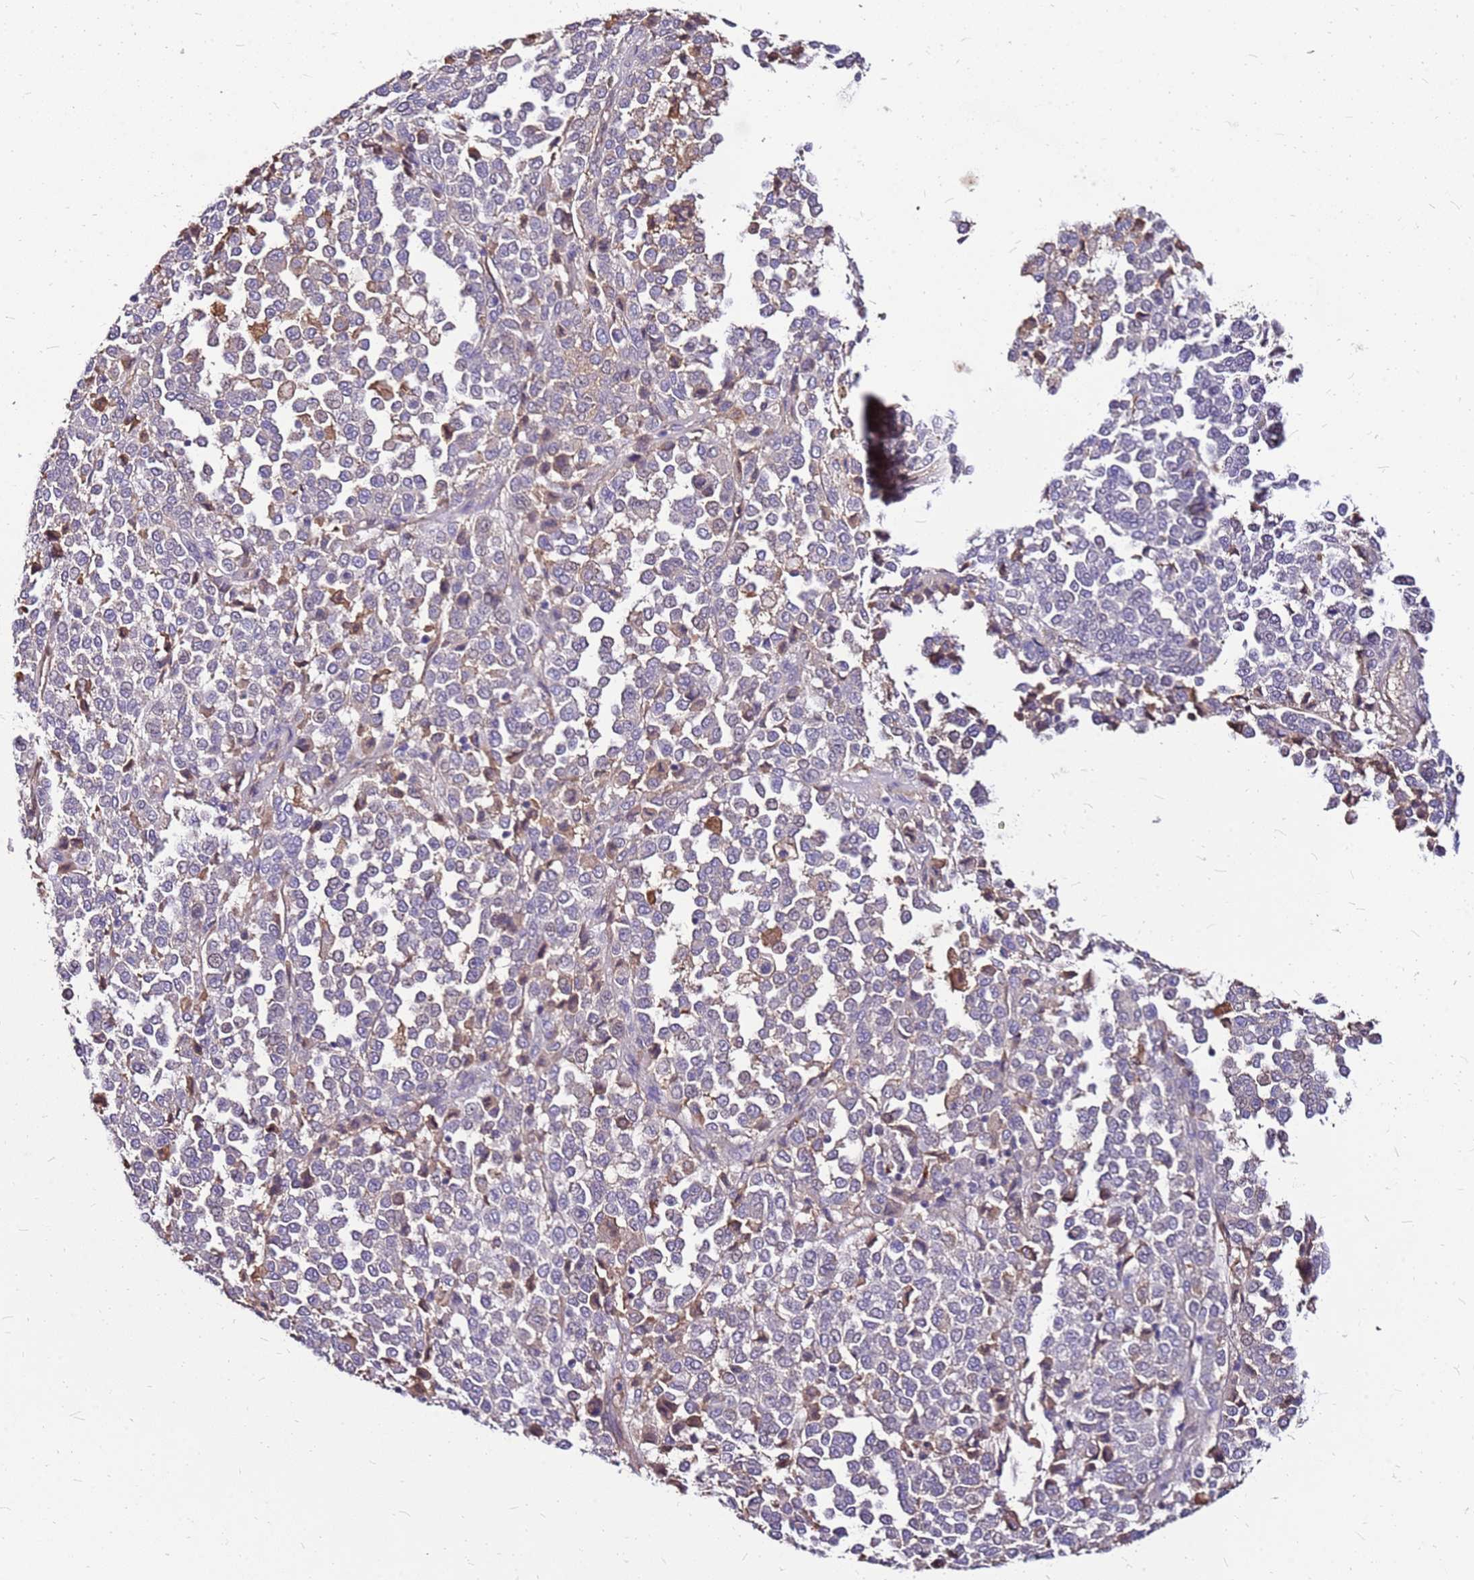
{"staining": {"intensity": "weak", "quantity": "<25%", "location": "cytoplasmic/membranous"}, "tissue": "melanoma", "cell_type": "Tumor cells", "image_type": "cancer", "snomed": [{"axis": "morphology", "description": "Malignant melanoma, Metastatic site"}, {"axis": "topography", "description": "Pancreas"}], "caption": "Immunohistochemical staining of melanoma demonstrates no significant expression in tumor cells.", "gene": "ALDH1A3", "patient": {"sex": "female", "age": 30}}